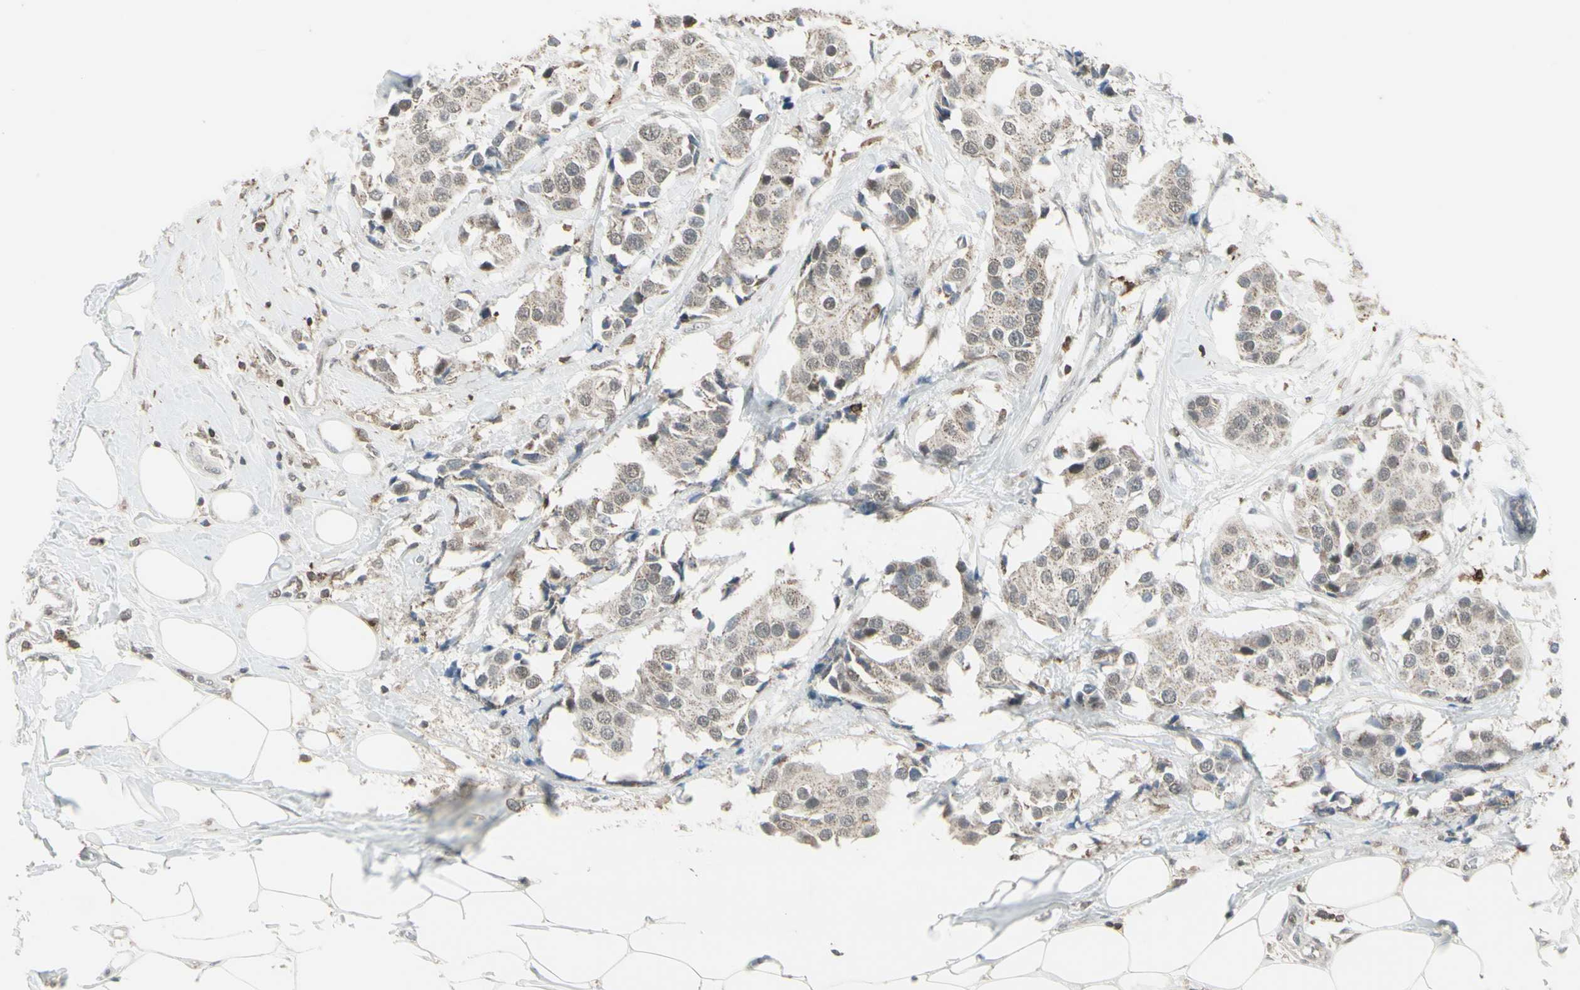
{"staining": {"intensity": "weak", "quantity": ">75%", "location": "cytoplasmic/membranous"}, "tissue": "breast cancer", "cell_type": "Tumor cells", "image_type": "cancer", "snomed": [{"axis": "morphology", "description": "Normal tissue, NOS"}, {"axis": "morphology", "description": "Duct carcinoma"}, {"axis": "topography", "description": "Breast"}], "caption": "A high-resolution micrograph shows immunohistochemistry staining of breast cancer (infiltrating ductal carcinoma), which demonstrates weak cytoplasmic/membranous staining in about >75% of tumor cells.", "gene": "SAMSN1", "patient": {"sex": "female", "age": 39}}